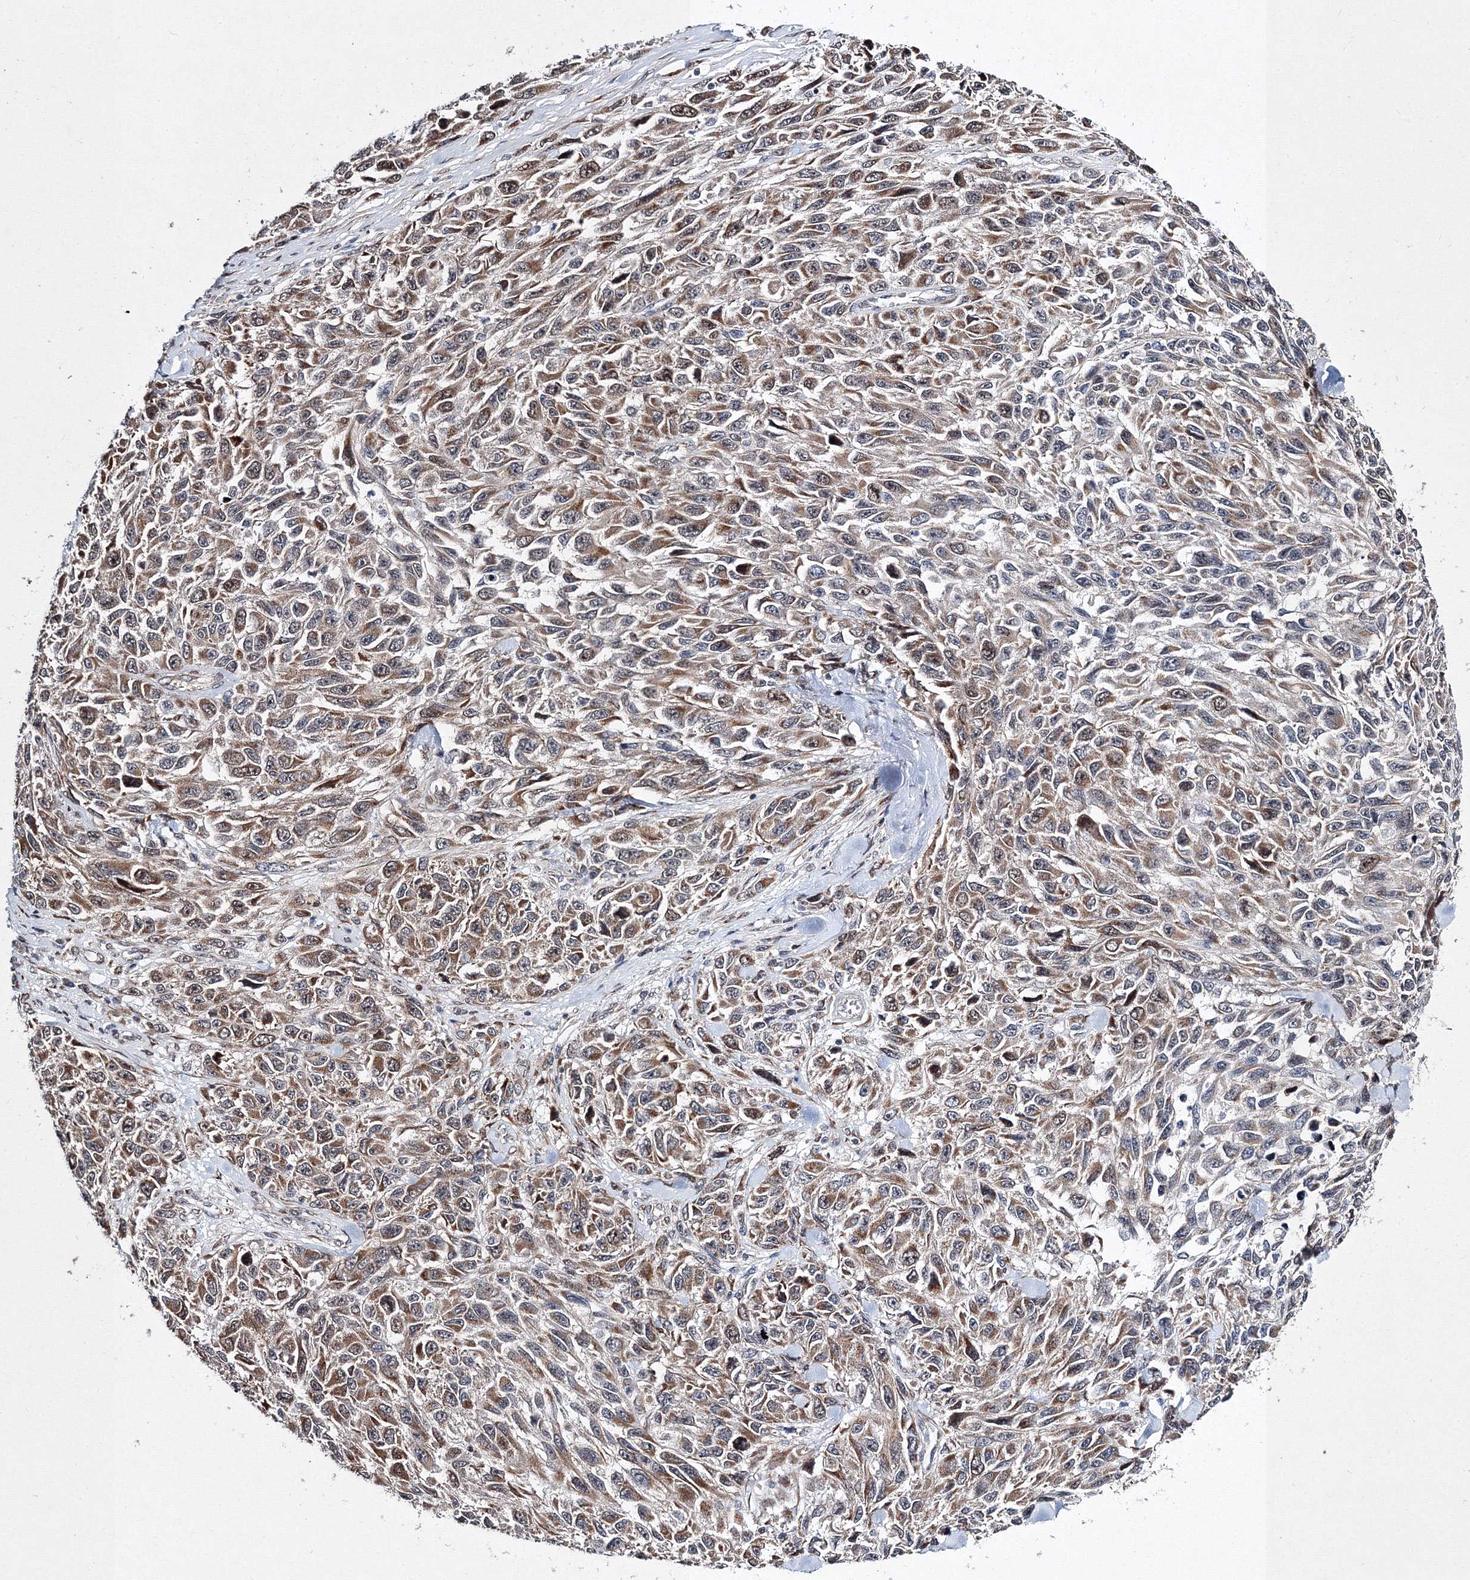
{"staining": {"intensity": "moderate", "quantity": ">75%", "location": "cytoplasmic/membranous"}, "tissue": "melanoma", "cell_type": "Tumor cells", "image_type": "cancer", "snomed": [{"axis": "morphology", "description": "Malignant melanoma, NOS"}, {"axis": "topography", "description": "Skin"}], "caption": "This is a photomicrograph of immunohistochemistry (IHC) staining of melanoma, which shows moderate expression in the cytoplasmic/membranous of tumor cells.", "gene": "GPN1", "patient": {"sex": "female", "age": 96}}